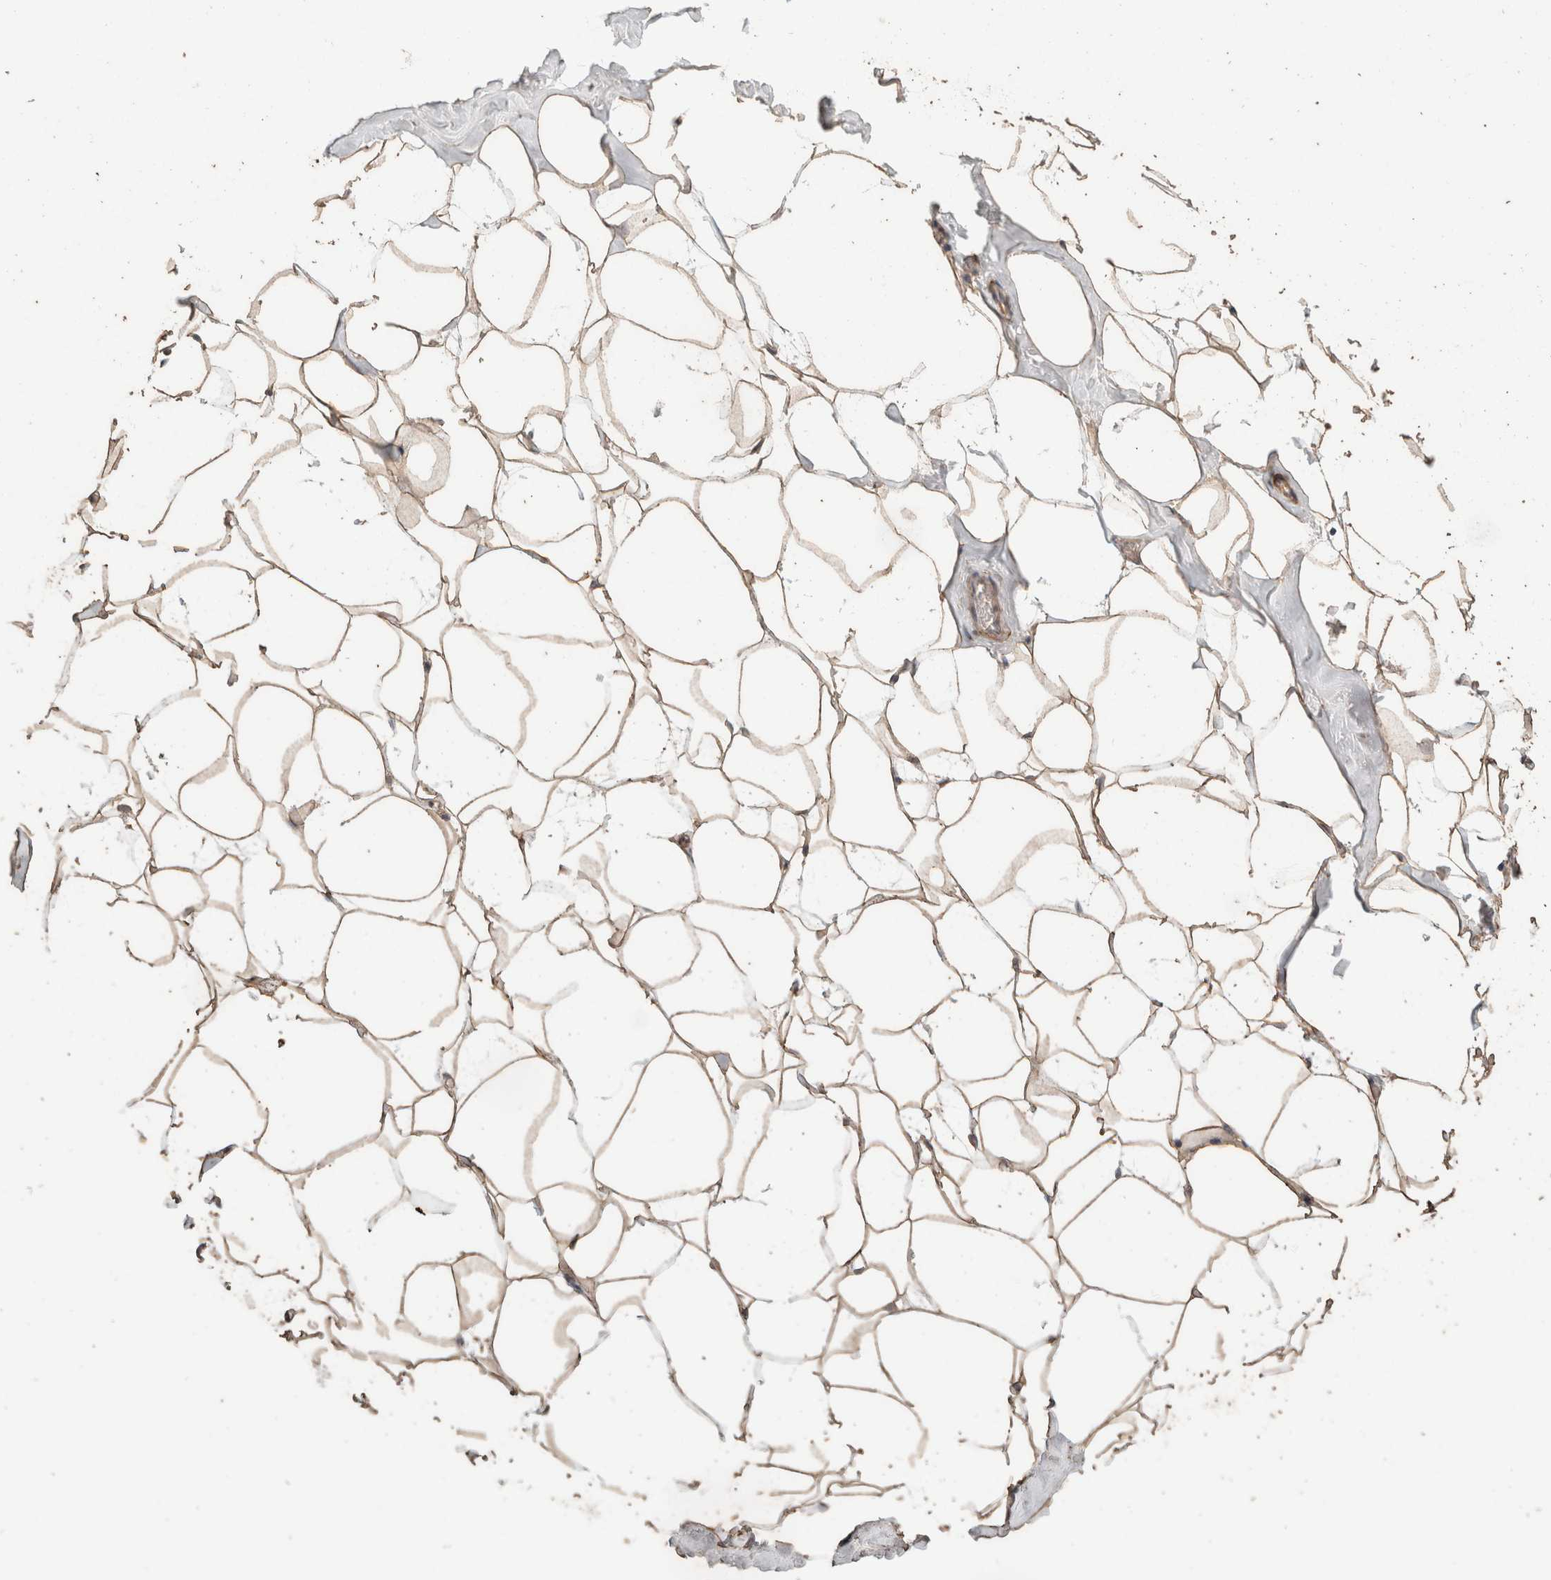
{"staining": {"intensity": "weak", "quantity": ">75%", "location": "cytoplasmic/membranous"}, "tissue": "adipose tissue", "cell_type": "Adipocytes", "image_type": "normal", "snomed": [{"axis": "morphology", "description": "Normal tissue, NOS"}, {"axis": "morphology", "description": "Fibrosis, NOS"}, {"axis": "topography", "description": "Breast"}, {"axis": "topography", "description": "Adipose tissue"}], "caption": "Adipocytes demonstrate low levels of weak cytoplasmic/membranous expression in approximately >75% of cells in normal human adipose tissue.", "gene": "CX3CL1", "patient": {"sex": "female", "age": 39}}